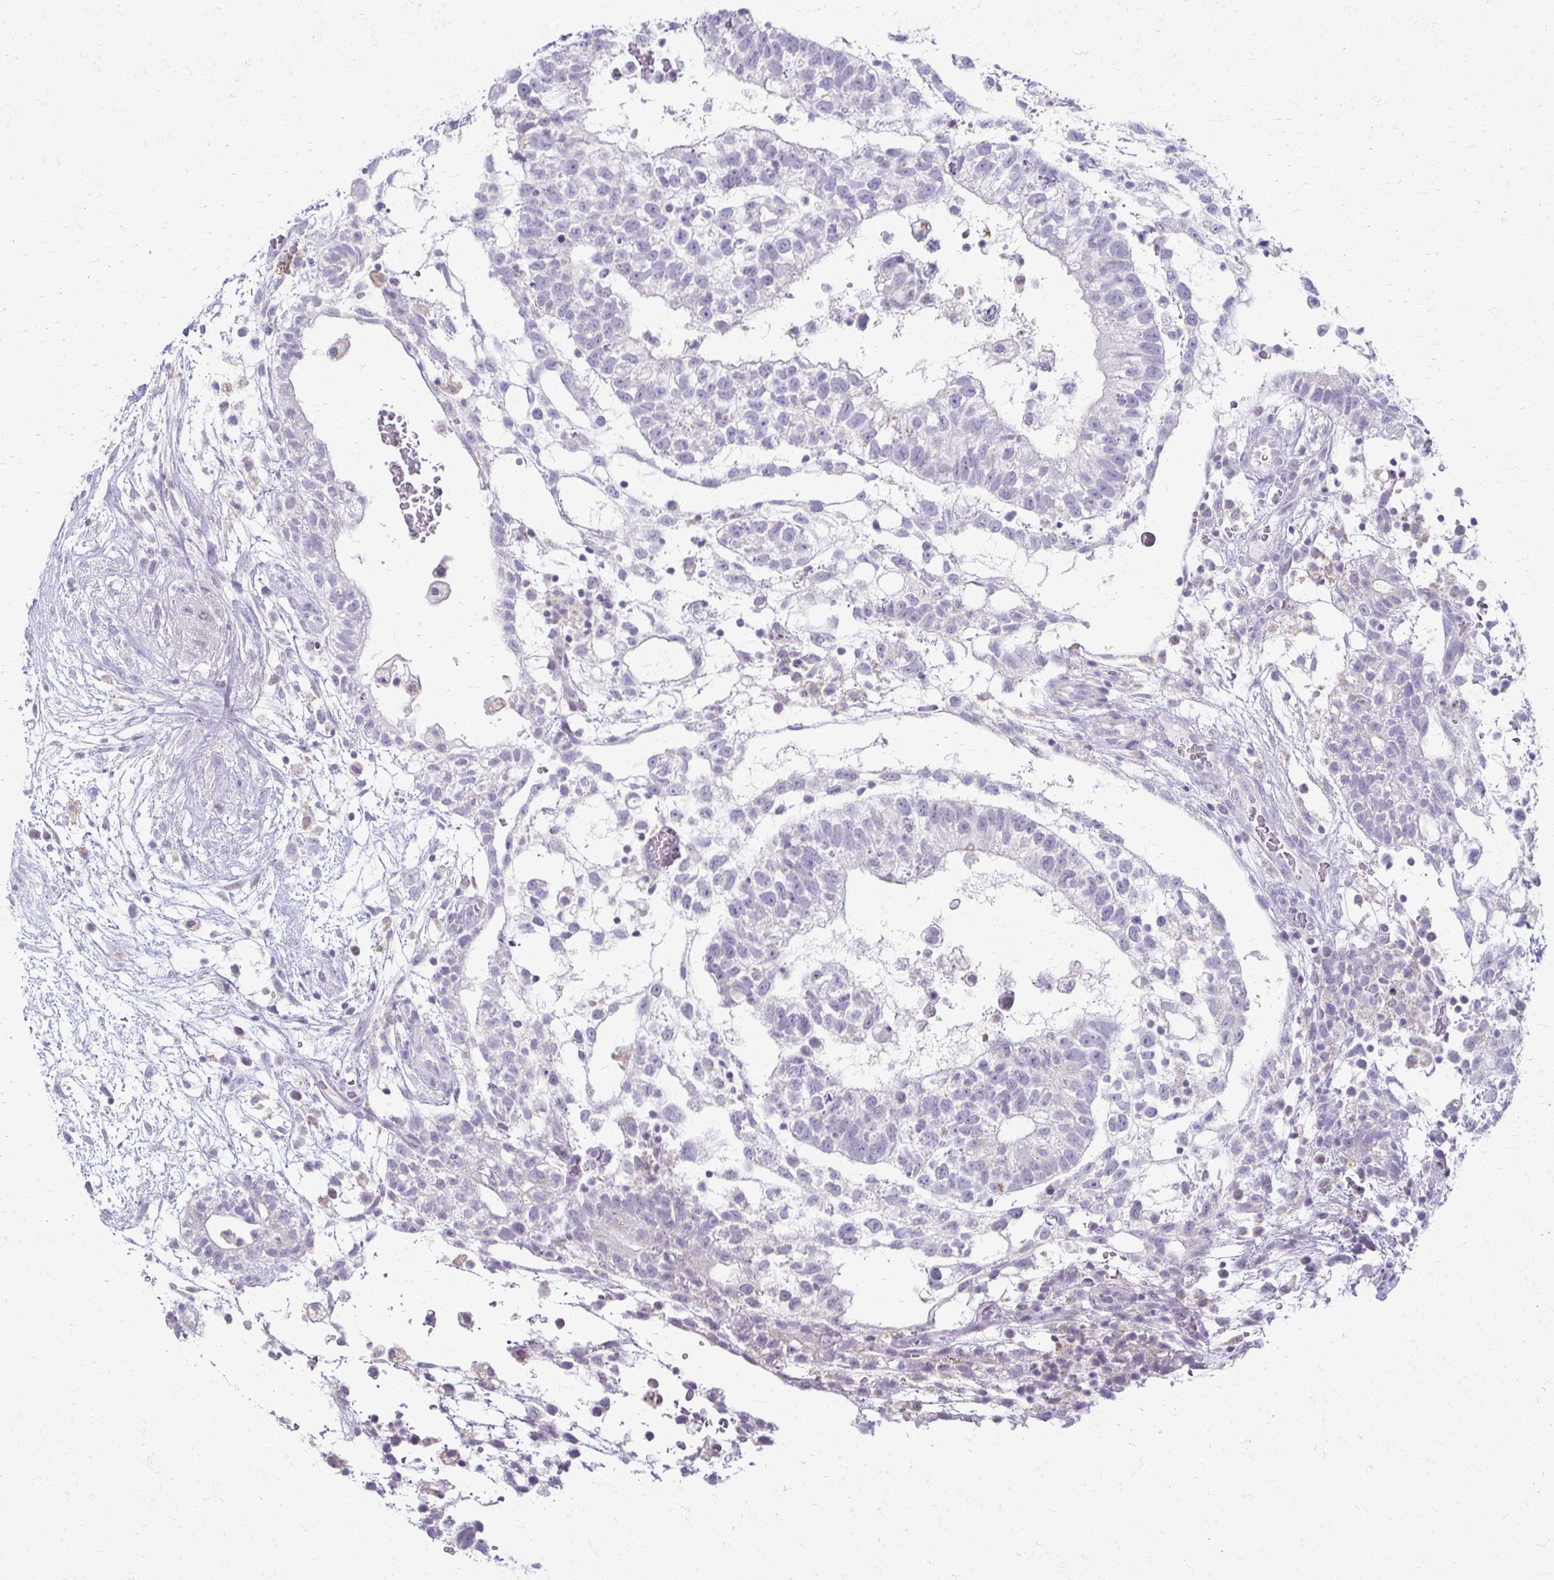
{"staining": {"intensity": "negative", "quantity": "none", "location": "none"}, "tissue": "testis cancer", "cell_type": "Tumor cells", "image_type": "cancer", "snomed": [{"axis": "morphology", "description": "Normal tissue, NOS"}, {"axis": "morphology", "description": "Carcinoma, Embryonal, NOS"}, {"axis": "topography", "description": "Testis"}], "caption": "Testis cancer (embryonal carcinoma) was stained to show a protein in brown. There is no significant positivity in tumor cells. Brightfield microscopy of immunohistochemistry (IHC) stained with DAB (3,3'-diaminobenzidine) (brown) and hematoxylin (blue), captured at high magnification.", "gene": "FCGR2B", "patient": {"sex": "male", "age": 32}}